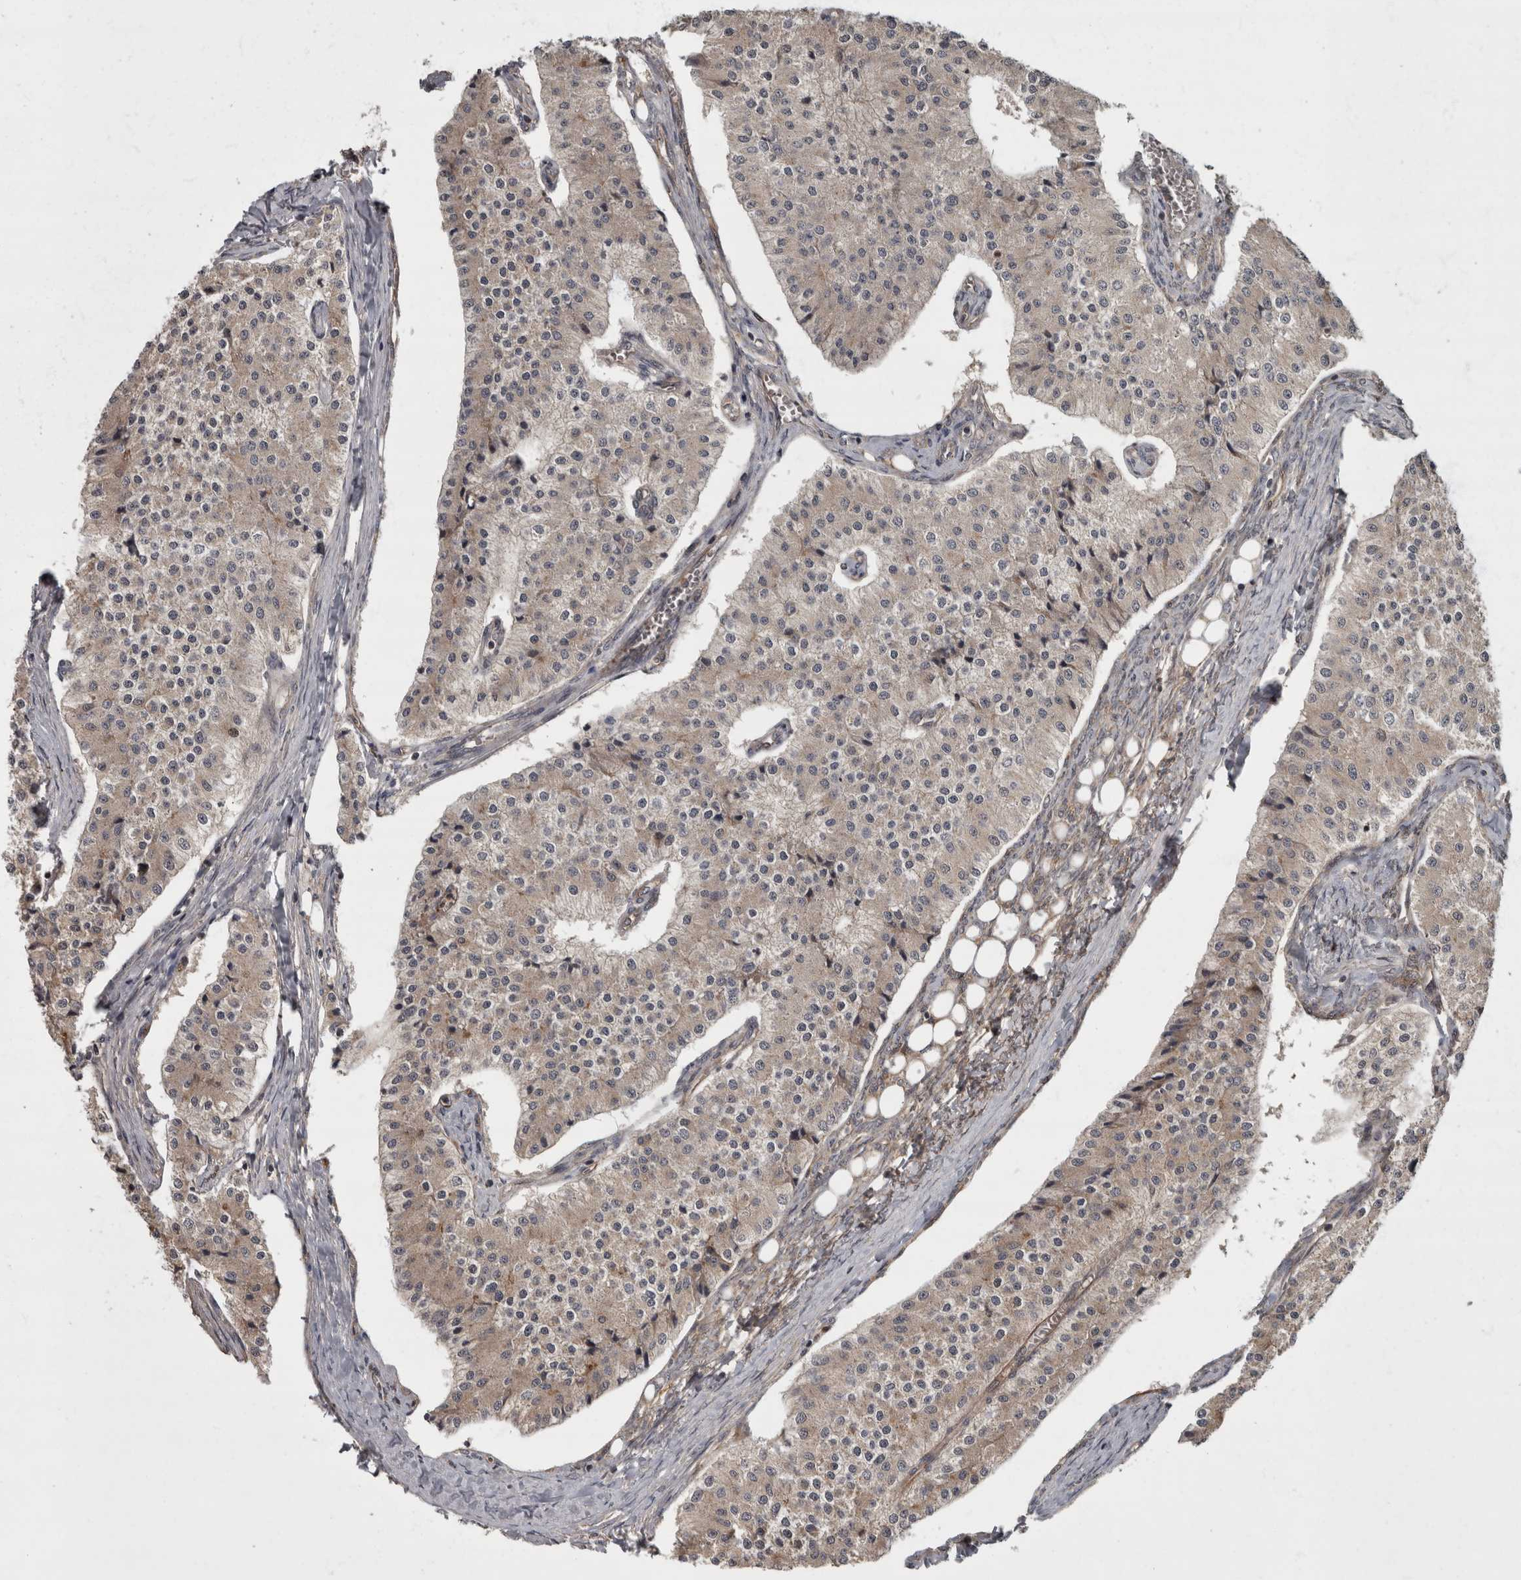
{"staining": {"intensity": "weak", "quantity": ">75%", "location": "cytoplasmic/membranous"}, "tissue": "carcinoid", "cell_type": "Tumor cells", "image_type": "cancer", "snomed": [{"axis": "morphology", "description": "Carcinoid, malignant, NOS"}, {"axis": "topography", "description": "Colon"}], "caption": "Immunohistochemistry (IHC) photomicrograph of neoplastic tissue: carcinoid stained using immunohistochemistry (IHC) demonstrates low levels of weak protein expression localized specifically in the cytoplasmic/membranous of tumor cells, appearing as a cytoplasmic/membranous brown color.", "gene": "VEGFD", "patient": {"sex": "female", "age": 52}}